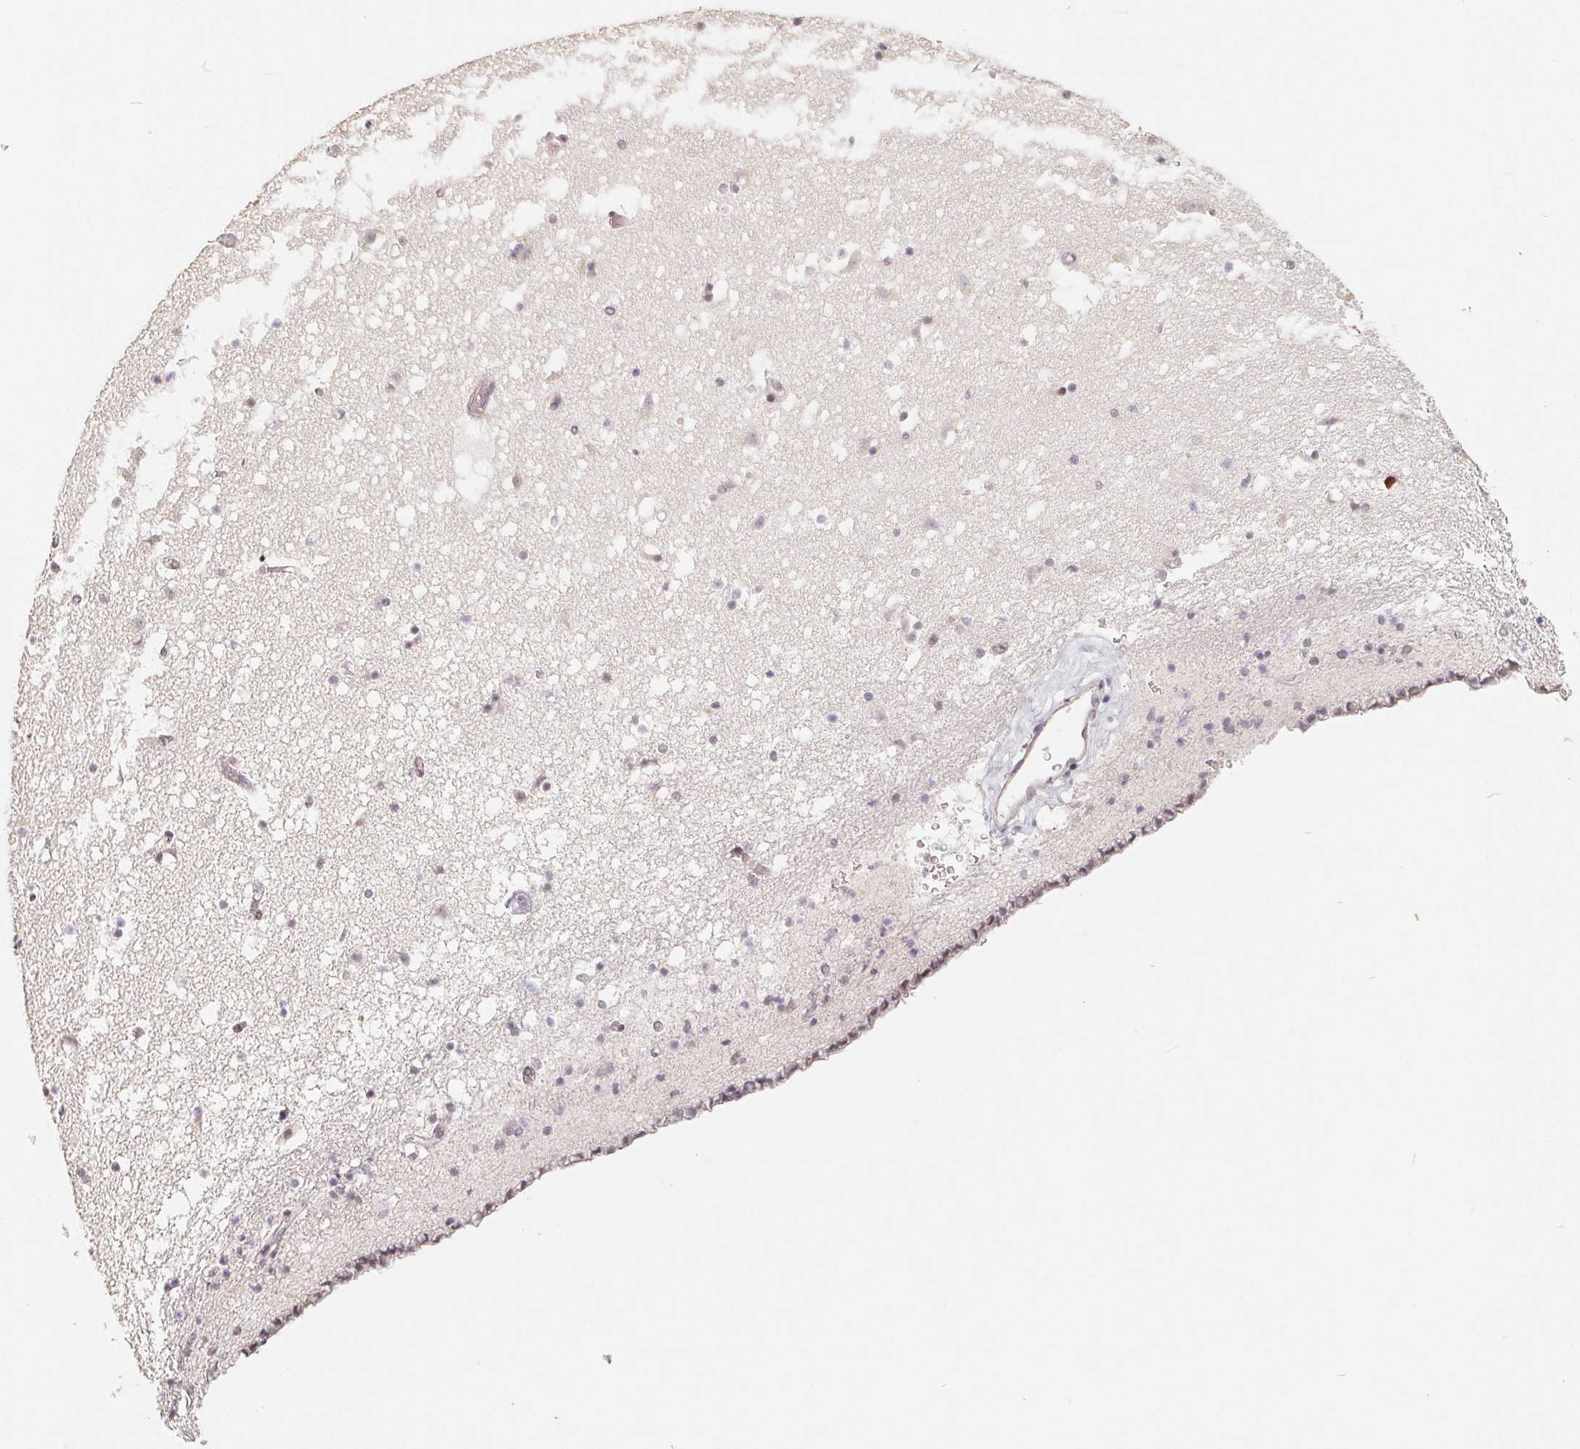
{"staining": {"intensity": "negative", "quantity": "none", "location": "none"}, "tissue": "caudate", "cell_type": "Glial cells", "image_type": "normal", "snomed": [{"axis": "morphology", "description": "Normal tissue, NOS"}, {"axis": "topography", "description": "Lateral ventricle wall"}], "caption": "High magnification brightfield microscopy of benign caudate stained with DAB (3,3'-diaminobenzidine) (brown) and counterstained with hematoxylin (blue): glial cells show no significant staining.", "gene": "CCDC138", "patient": {"sex": "female", "age": 42}}